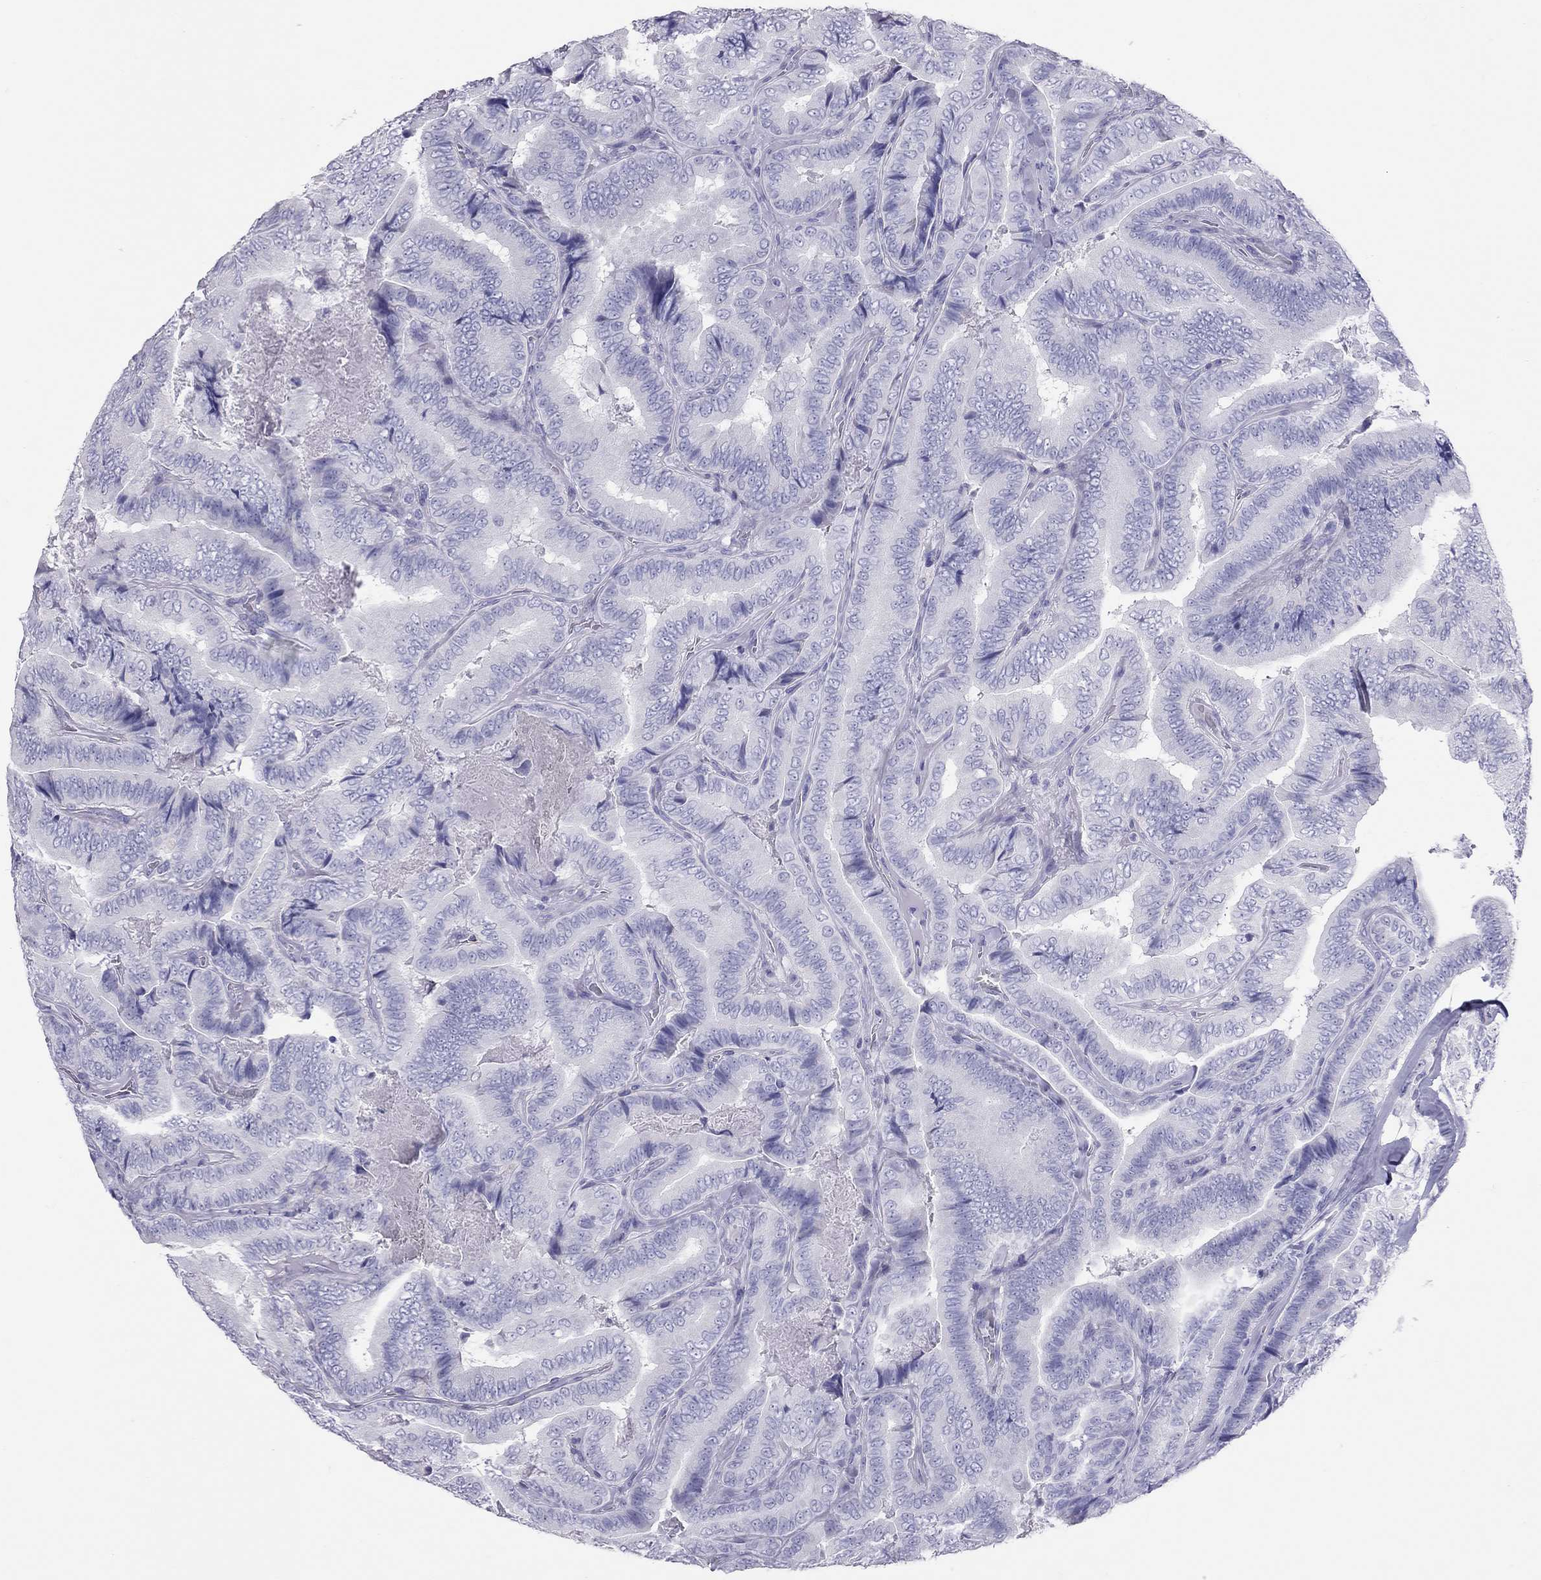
{"staining": {"intensity": "negative", "quantity": "none", "location": "none"}, "tissue": "thyroid cancer", "cell_type": "Tumor cells", "image_type": "cancer", "snomed": [{"axis": "morphology", "description": "Papillary adenocarcinoma, NOS"}, {"axis": "topography", "description": "Thyroid gland"}], "caption": "Image shows no significant protein positivity in tumor cells of papillary adenocarcinoma (thyroid).", "gene": "STAG3", "patient": {"sex": "male", "age": 61}}